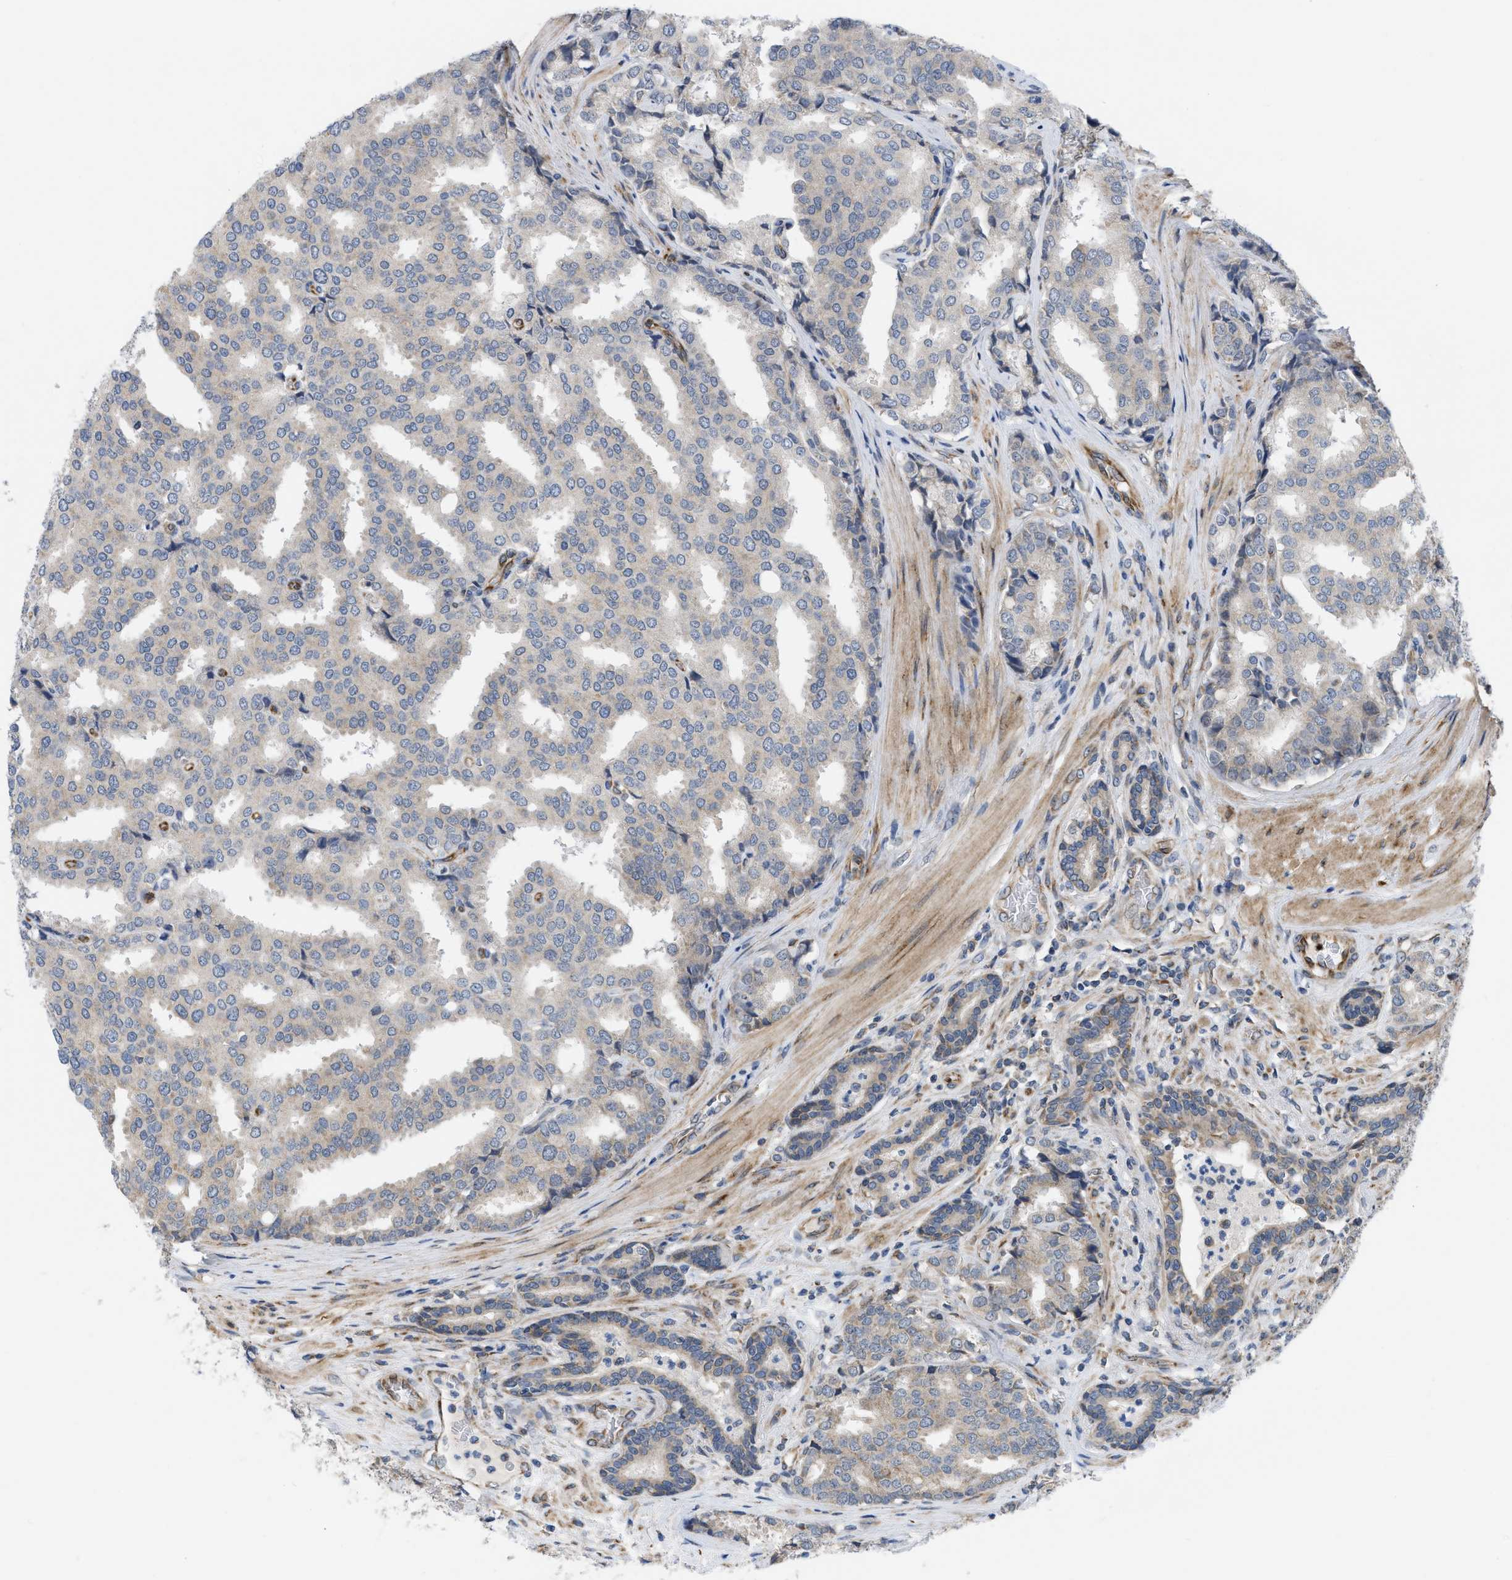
{"staining": {"intensity": "weak", "quantity": "<25%", "location": "cytoplasmic/membranous"}, "tissue": "prostate cancer", "cell_type": "Tumor cells", "image_type": "cancer", "snomed": [{"axis": "morphology", "description": "Adenocarcinoma, High grade"}, {"axis": "topography", "description": "Prostate"}], "caption": "Histopathology image shows no protein positivity in tumor cells of prostate high-grade adenocarcinoma tissue.", "gene": "EOGT", "patient": {"sex": "male", "age": 50}}